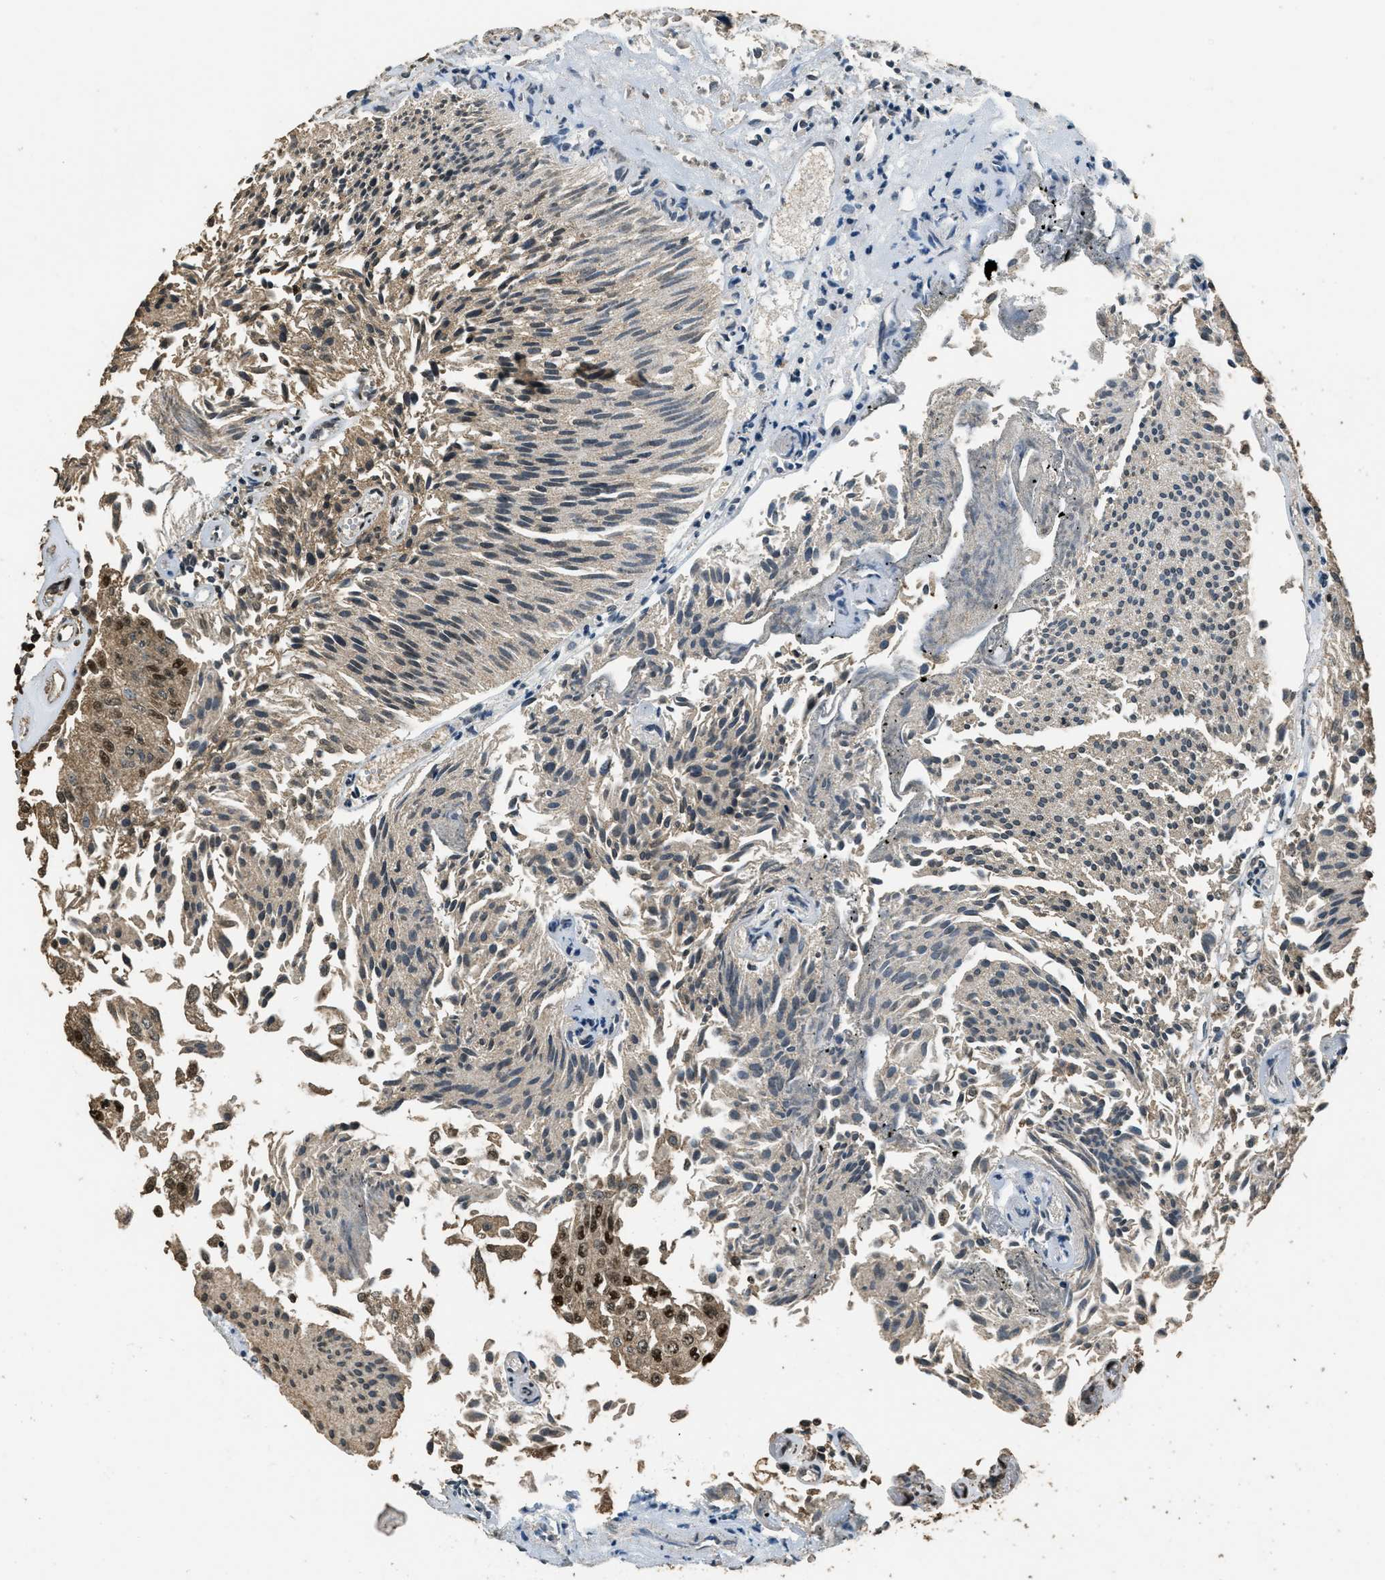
{"staining": {"intensity": "strong", "quantity": "25%-75%", "location": "nuclear"}, "tissue": "urothelial cancer", "cell_type": "Tumor cells", "image_type": "cancer", "snomed": [{"axis": "morphology", "description": "Urothelial carcinoma, Low grade"}, {"axis": "topography", "description": "Urinary bladder"}], "caption": "Protein staining of urothelial cancer tissue shows strong nuclear positivity in about 25%-75% of tumor cells. (DAB IHC with brightfield microscopy, high magnification).", "gene": "MYB", "patient": {"sex": "male", "age": 86}}